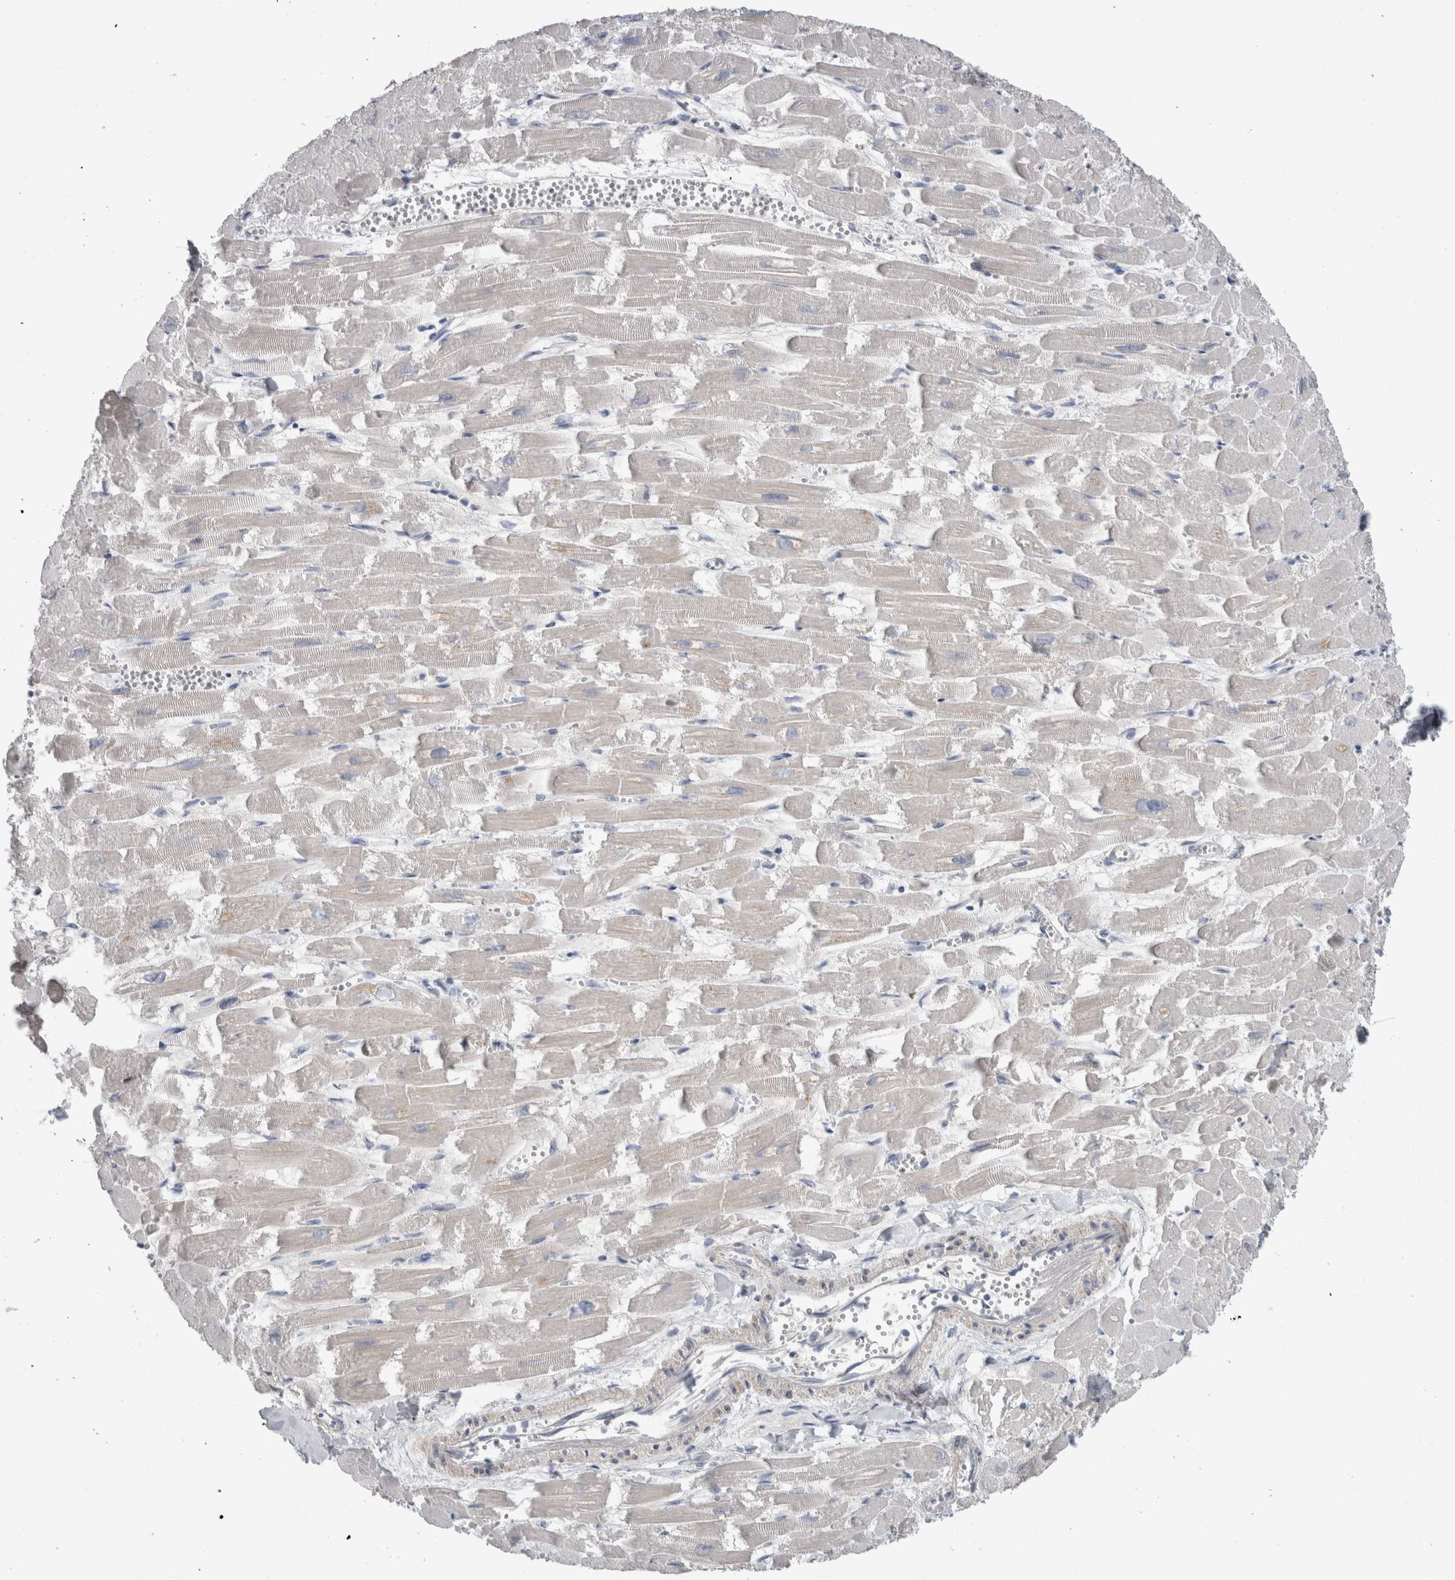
{"staining": {"intensity": "weak", "quantity": "<25%", "location": "cytoplasmic/membranous"}, "tissue": "heart muscle", "cell_type": "Cardiomyocytes", "image_type": "normal", "snomed": [{"axis": "morphology", "description": "Normal tissue, NOS"}, {"axis": "topography", "description": "Heart"}], "caption": "Image shows no protein staining in cardiomyocytes of normal heart muscle.", "gene": "ADAM2", "patient": {"sex": "male", "age": 54}}